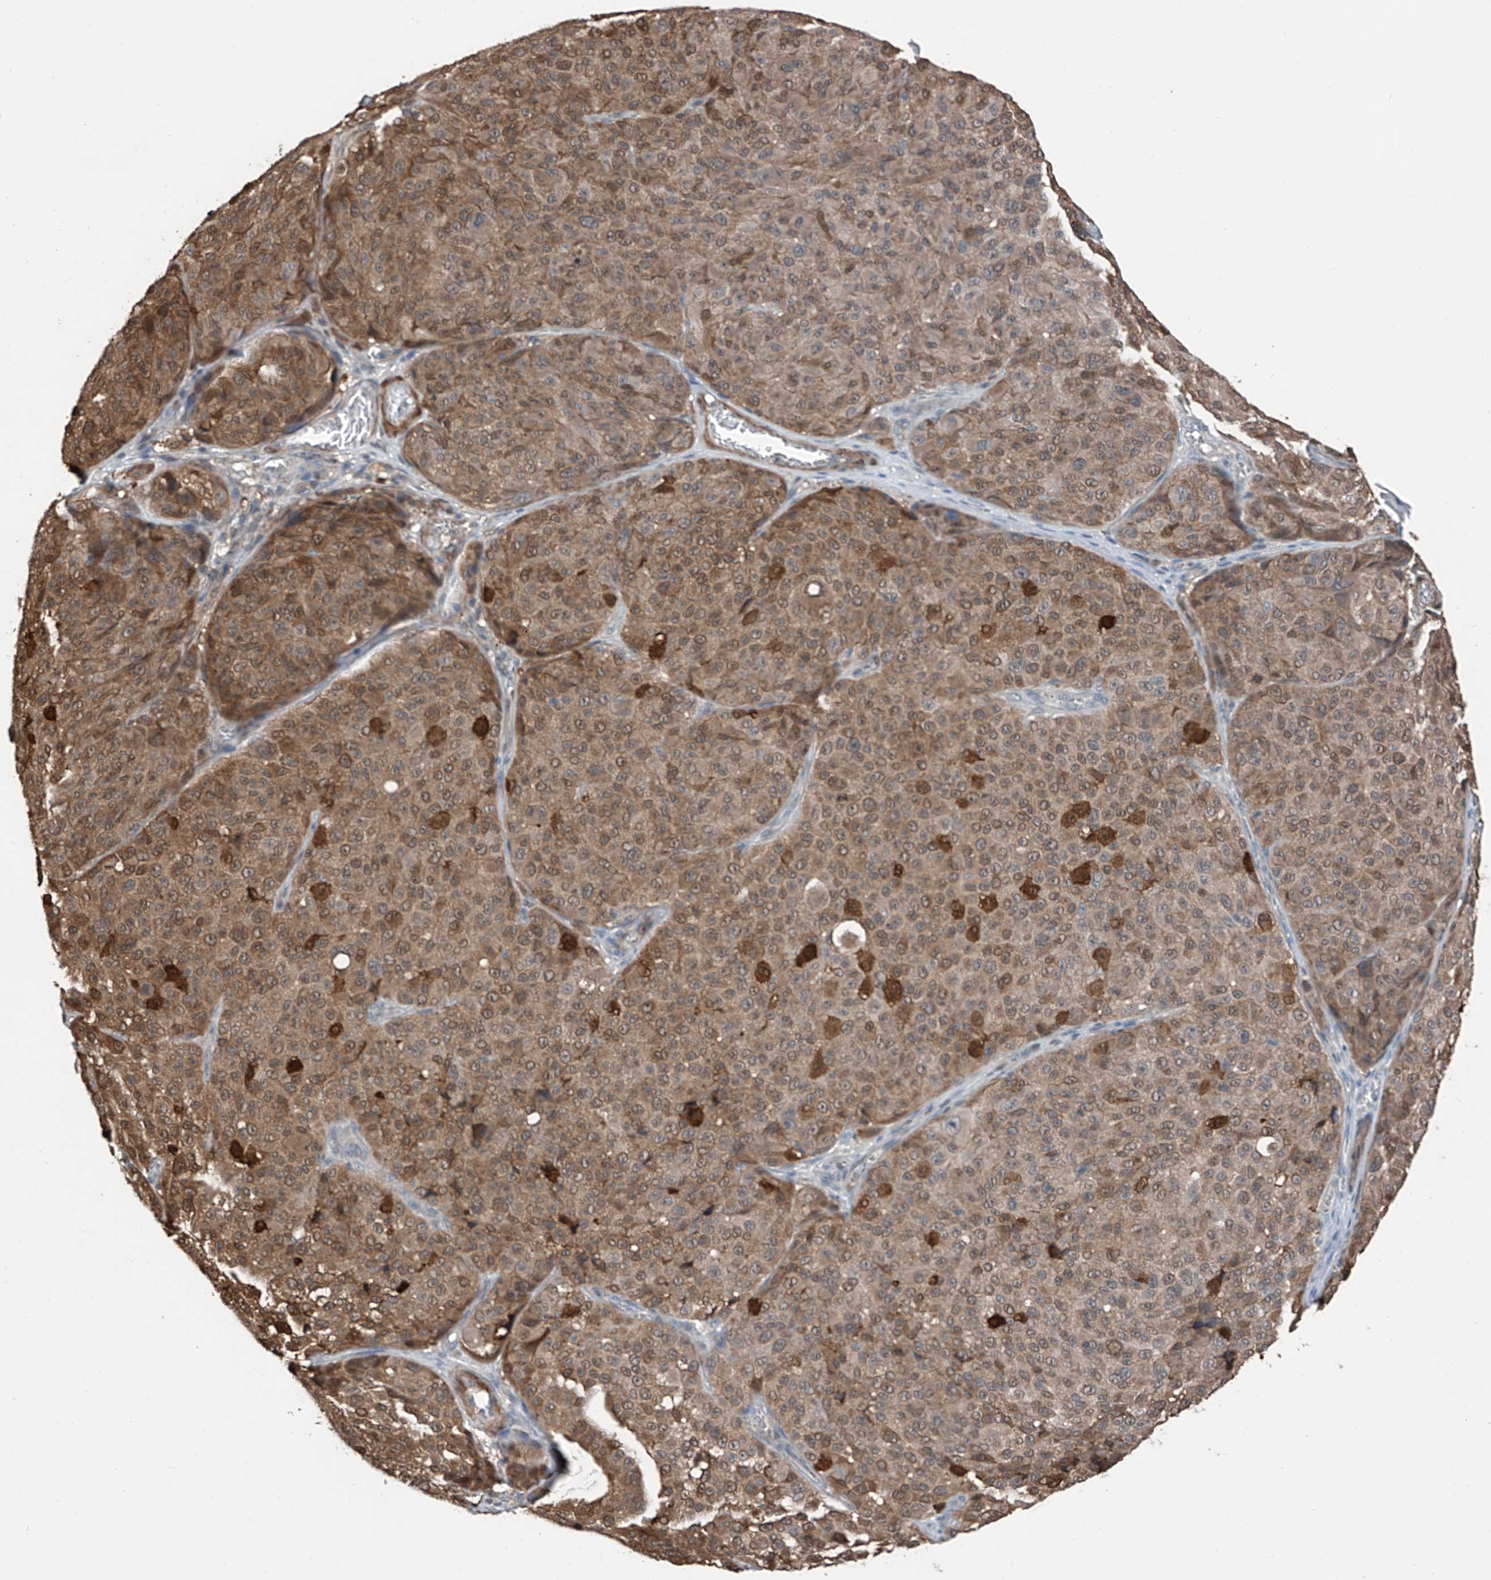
{"staining": {"intensity": "moderate", "quantity": ">75%", "location": "cytoplasmic/membranous,nuclear"}, "tissue": "melanoma", "cell_type": "Tumor cells", "image_type": "cancer", "snomed": [{"axis": "morphology", "description": "Malignant melanoma, NOS"}, {"axis": "topography", "description": "Skin"}], "caption": "Brown immunohistochemical staining in malignant melanoma displays moderate cytoplasmic/membranous and nuclear expression in about >75% of tumor cells.", "gene": "HSPA6", "patient": {"sex": "male", "age": 83}}